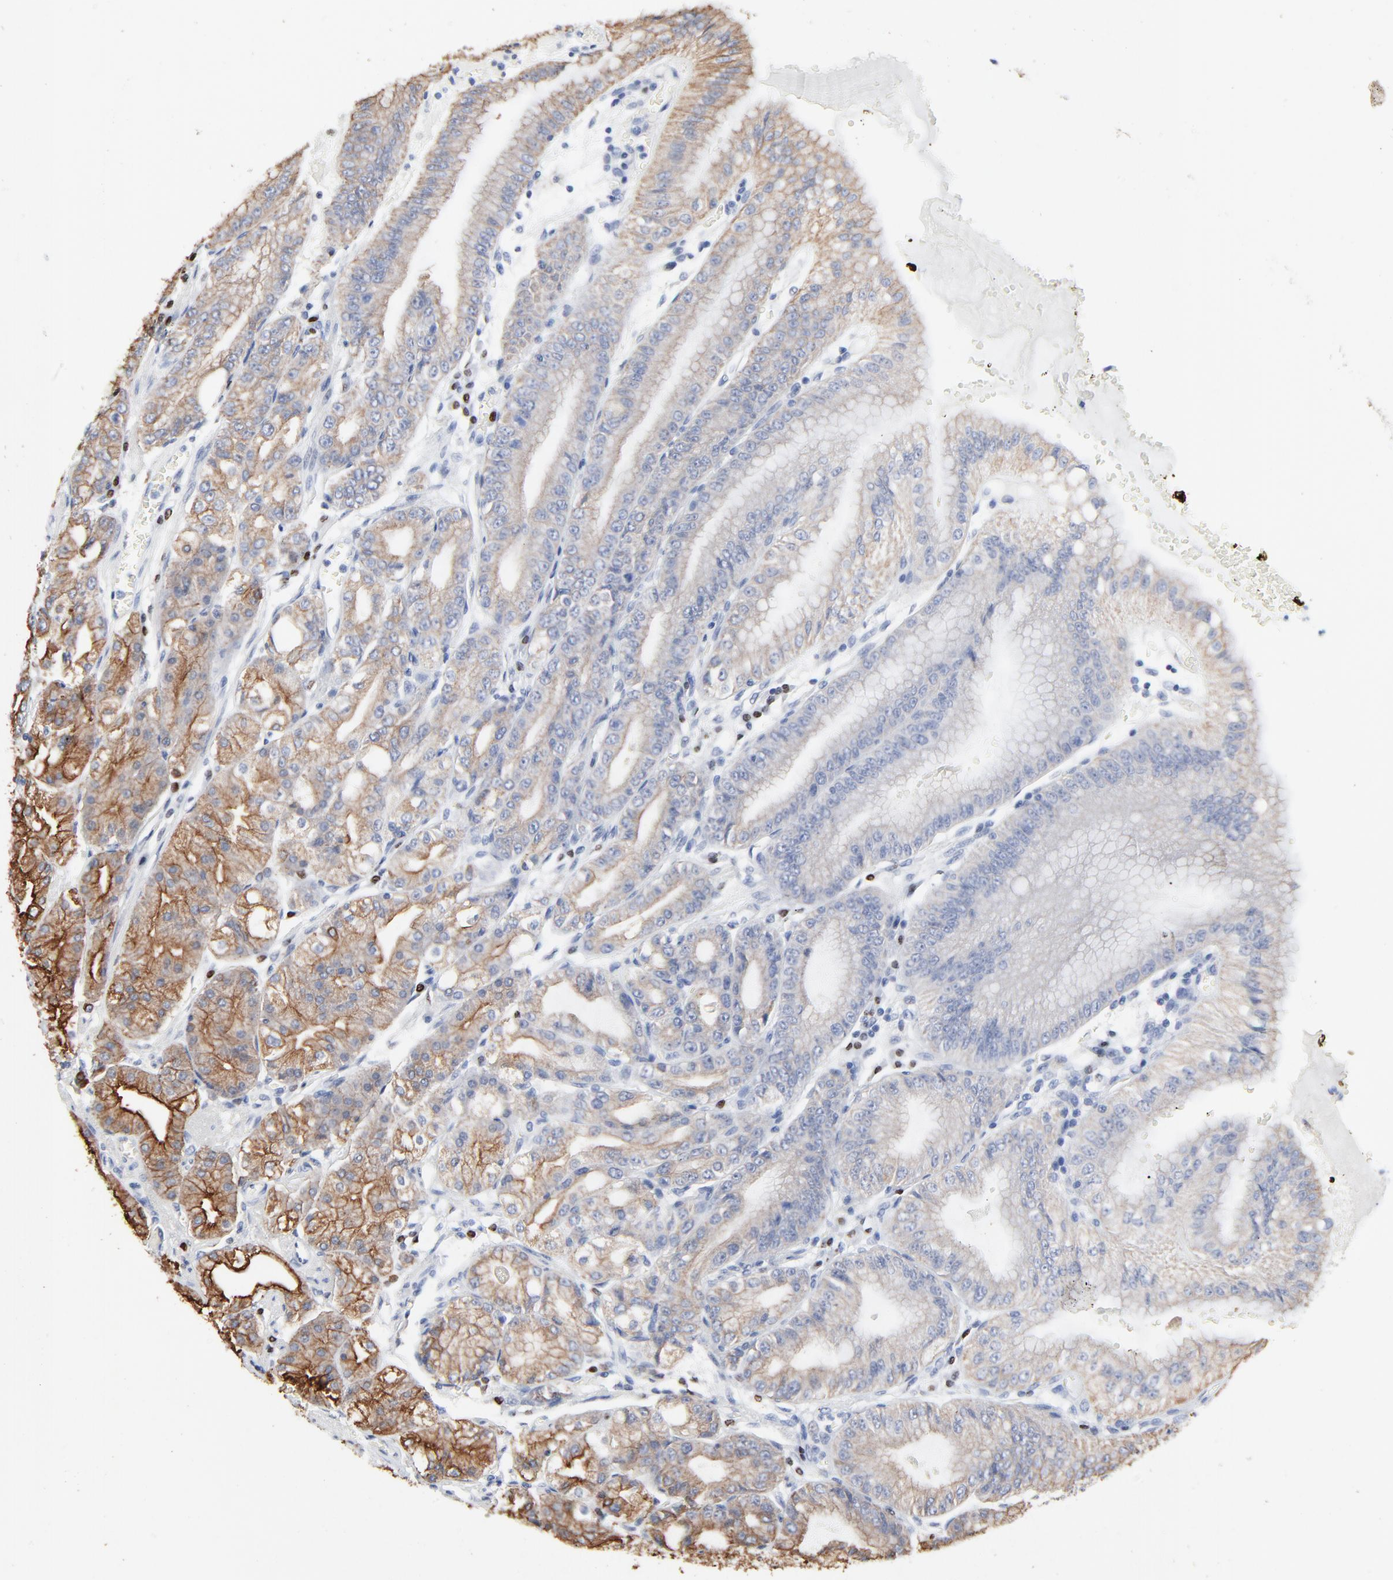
{"staining": {"intensity": "moderate", "quantity": "<25%", "location": "cytoplasmic/membranous"}, "tissue": "stomach", "cell_type": "Glandular cells", "image_type": "normal", "snomed": [{"axis": "morphology", "description": "Normal tissue, NOS"}, {"axis": "topography", "description": "Stomach, lower"}], "caption": "Protein analysis of benign stomach demonstrates moderate cytoplasmic/membranous expression in about <25% of glandular cells.", "gene": "LNX1", "patient": {"sex": "male", "age": 71}}